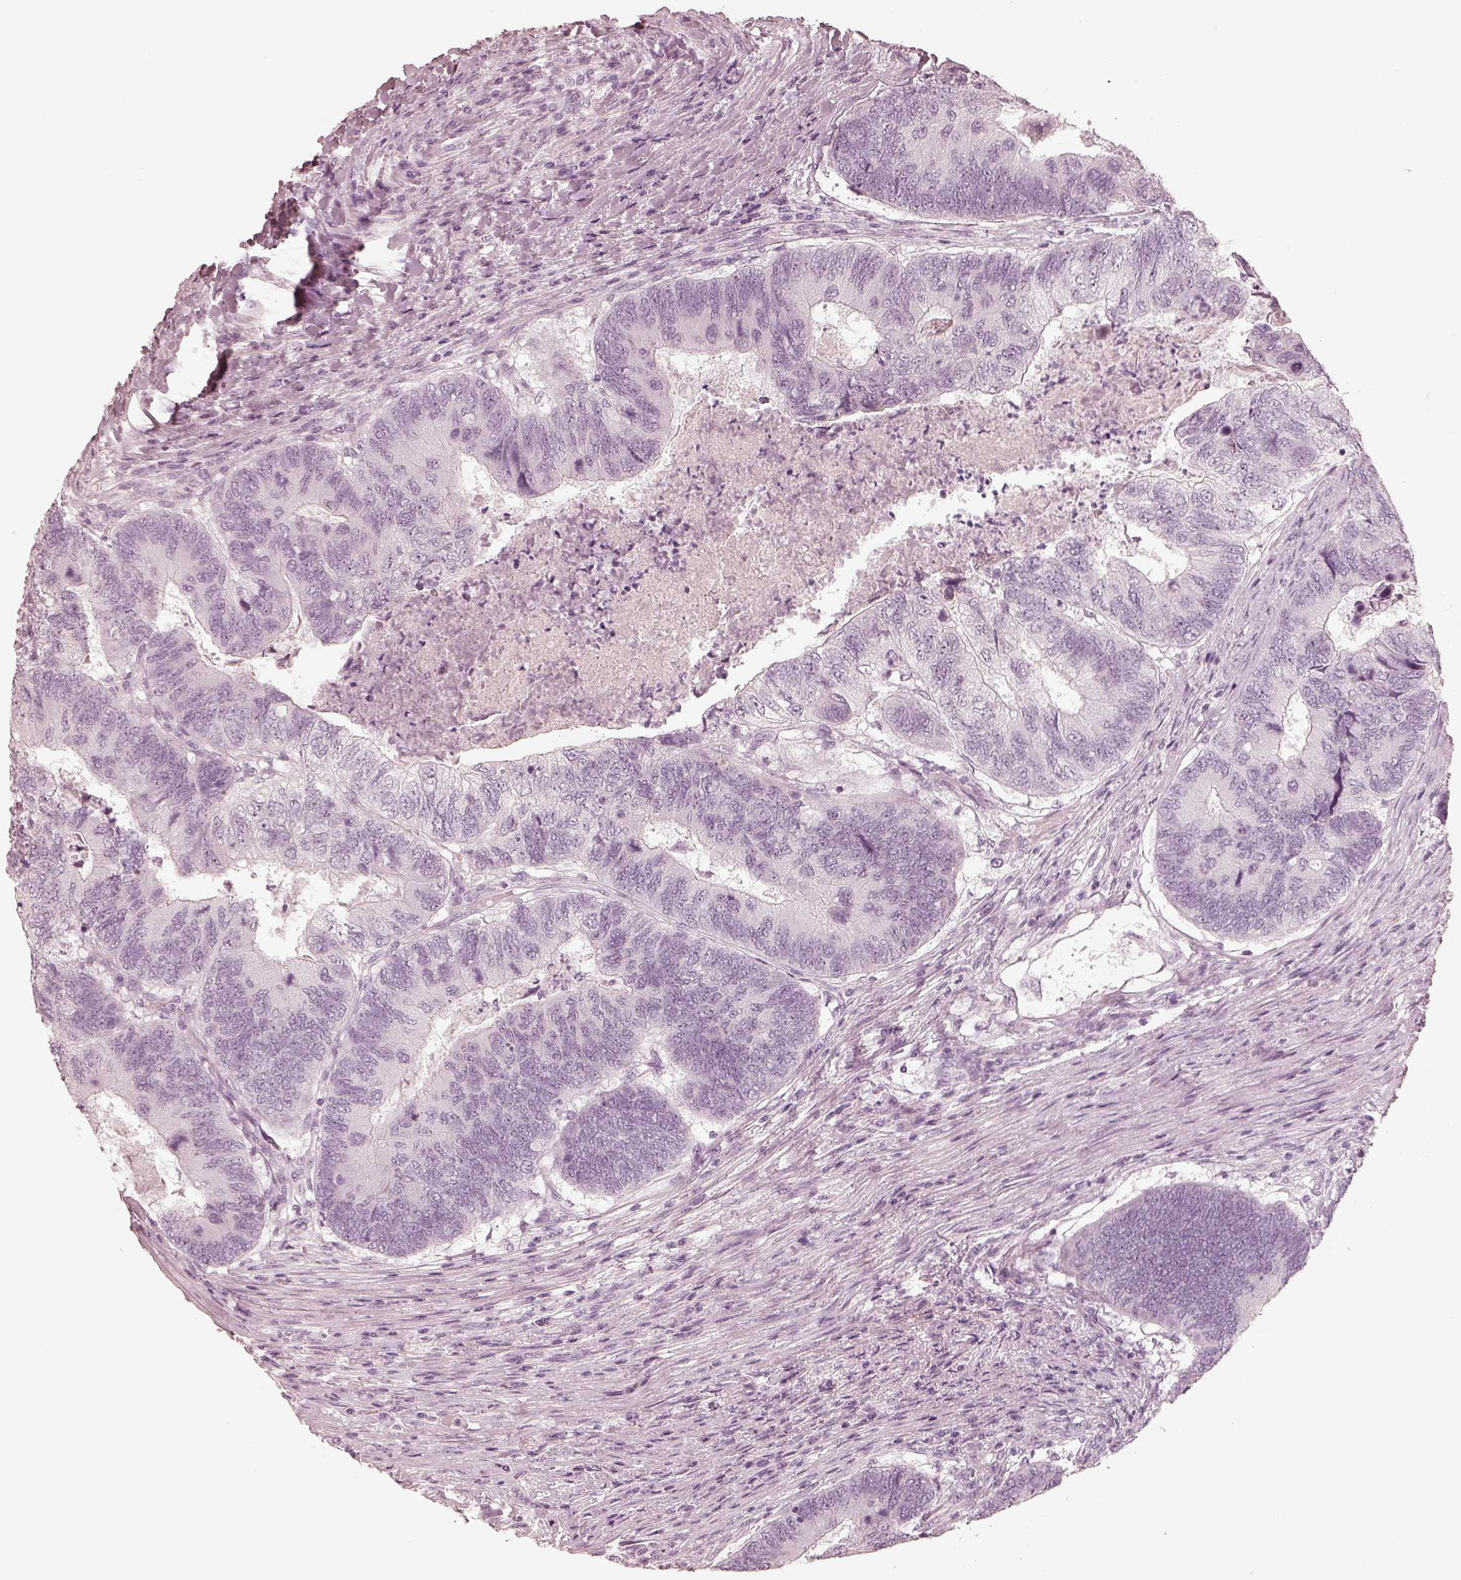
{"staining": {"intensity": "negative", "quantity": "none", "location": "none"}, "tissue": "colorectal cancer", "cell_type": "Tumor cells", "image_type": "cancer", "snomed": [{"axis": "morphology", "description": "Adenocarcinoma, NOS"}, {"axis": "topography", "description": "Colon"}], "caption": "This is an immunohistochemistry (IHC) image of colorectal adenocarcinoma. There is no positivity in tumor cells.", "gene": "CALR3", "patient": {"sex": "female", "age": 67}}